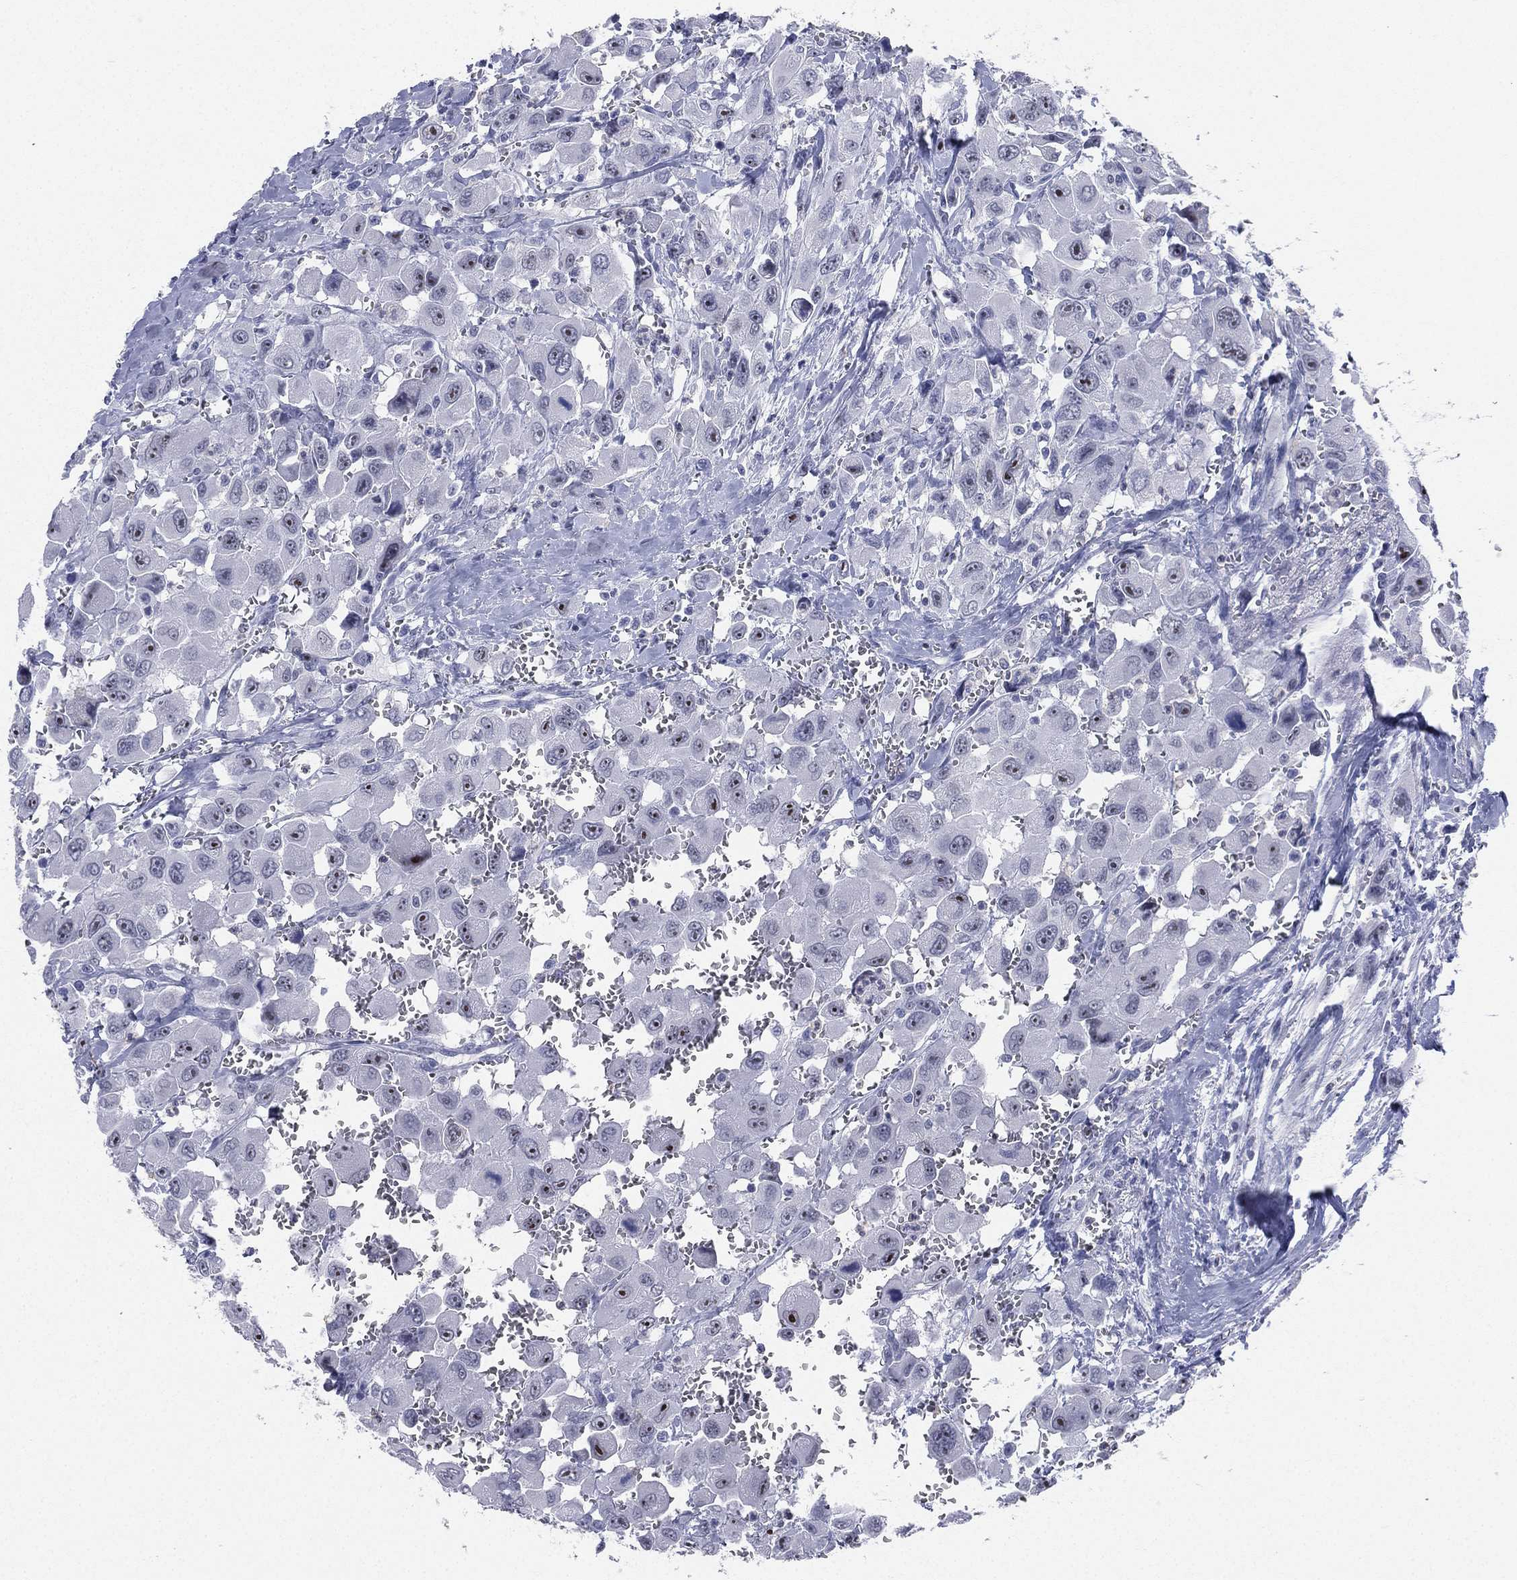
{"staining": {"intensity": "moderate", "quantity": "<25%", "location": "nuclear"}, "tissue": "head and neck cancer", "cell_type": "Tumor cells", "image_type": "cancer", "snomed": [{"axis": "morphology", "description": "Squamous cell carcinoma, NOS"}, {"axis": "morphology", "description": "Squamous cell carcinoma, metastatic, NOS"}, {"axis": "topography", "description": "Oral tissue"}, {"axis": "topography", "description": "Head-Neck"}], "caption": "Brown immunohistochemical staining in human head and neck cancer exhibits moderate nuclear staining in about <25% of tumor cells.", "gene": "CD22", "patient": {"sex": "female", "age": 85}}